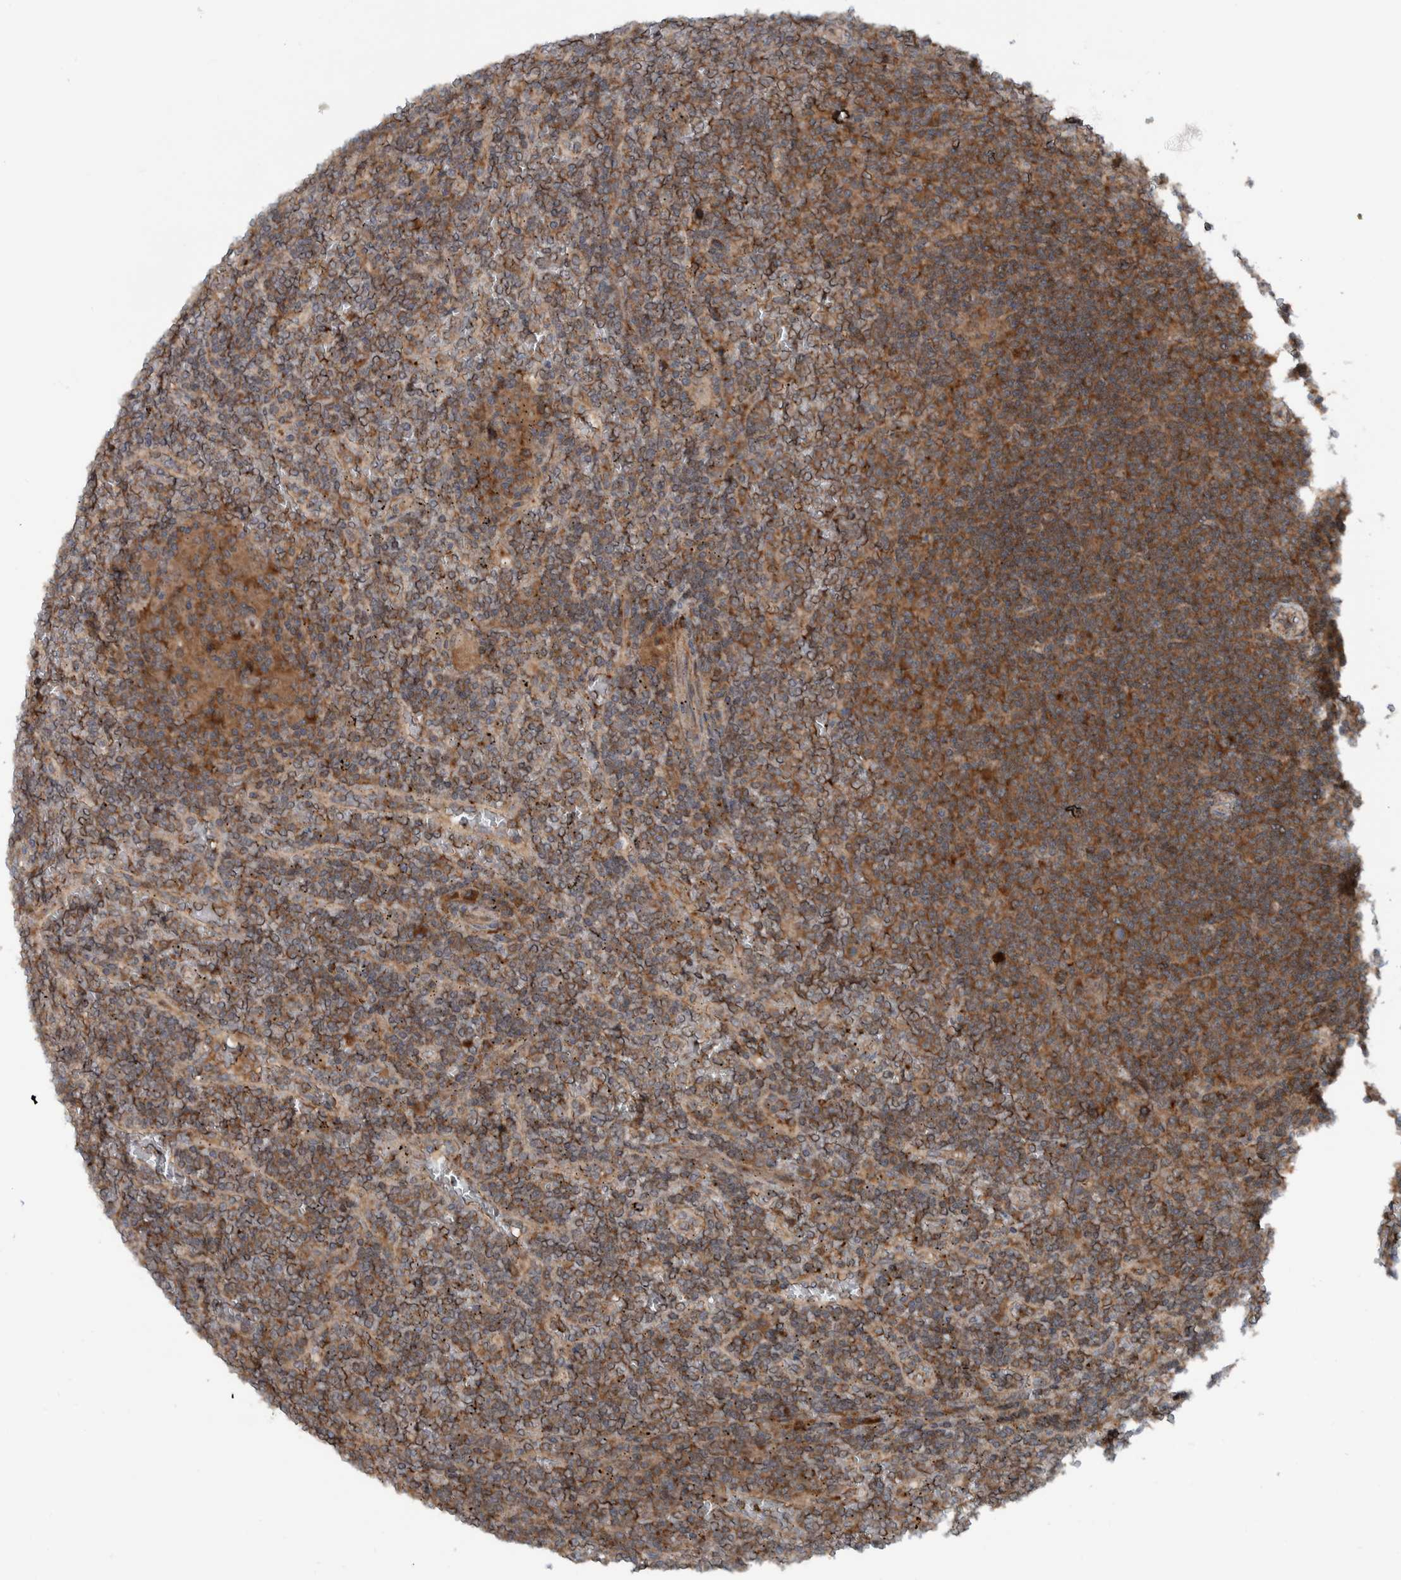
{"staining": {"intensity": "moderate", "quantity": ">75%", "location": "cytoplasmic/membranous"}, "tissue": "lymphoma", "cell_type": "Tumor cells", "image_type": "cancer", "snomed": [{"axis": "morphology", "description": "Malignant lymphoma, non-Hodgkin's type, Low grade"}, {"axis": "topography", "description": "Spleen"}], "caption": "The immunohistochemical stain highlights moderate cytoplasmic/membranous staining in tumor cells of low-grade malignant lymphoma, non-Hodgkin's type tissue.", "gene": "CUEDC1", "patient": {"sex": "female", "age": 19}}